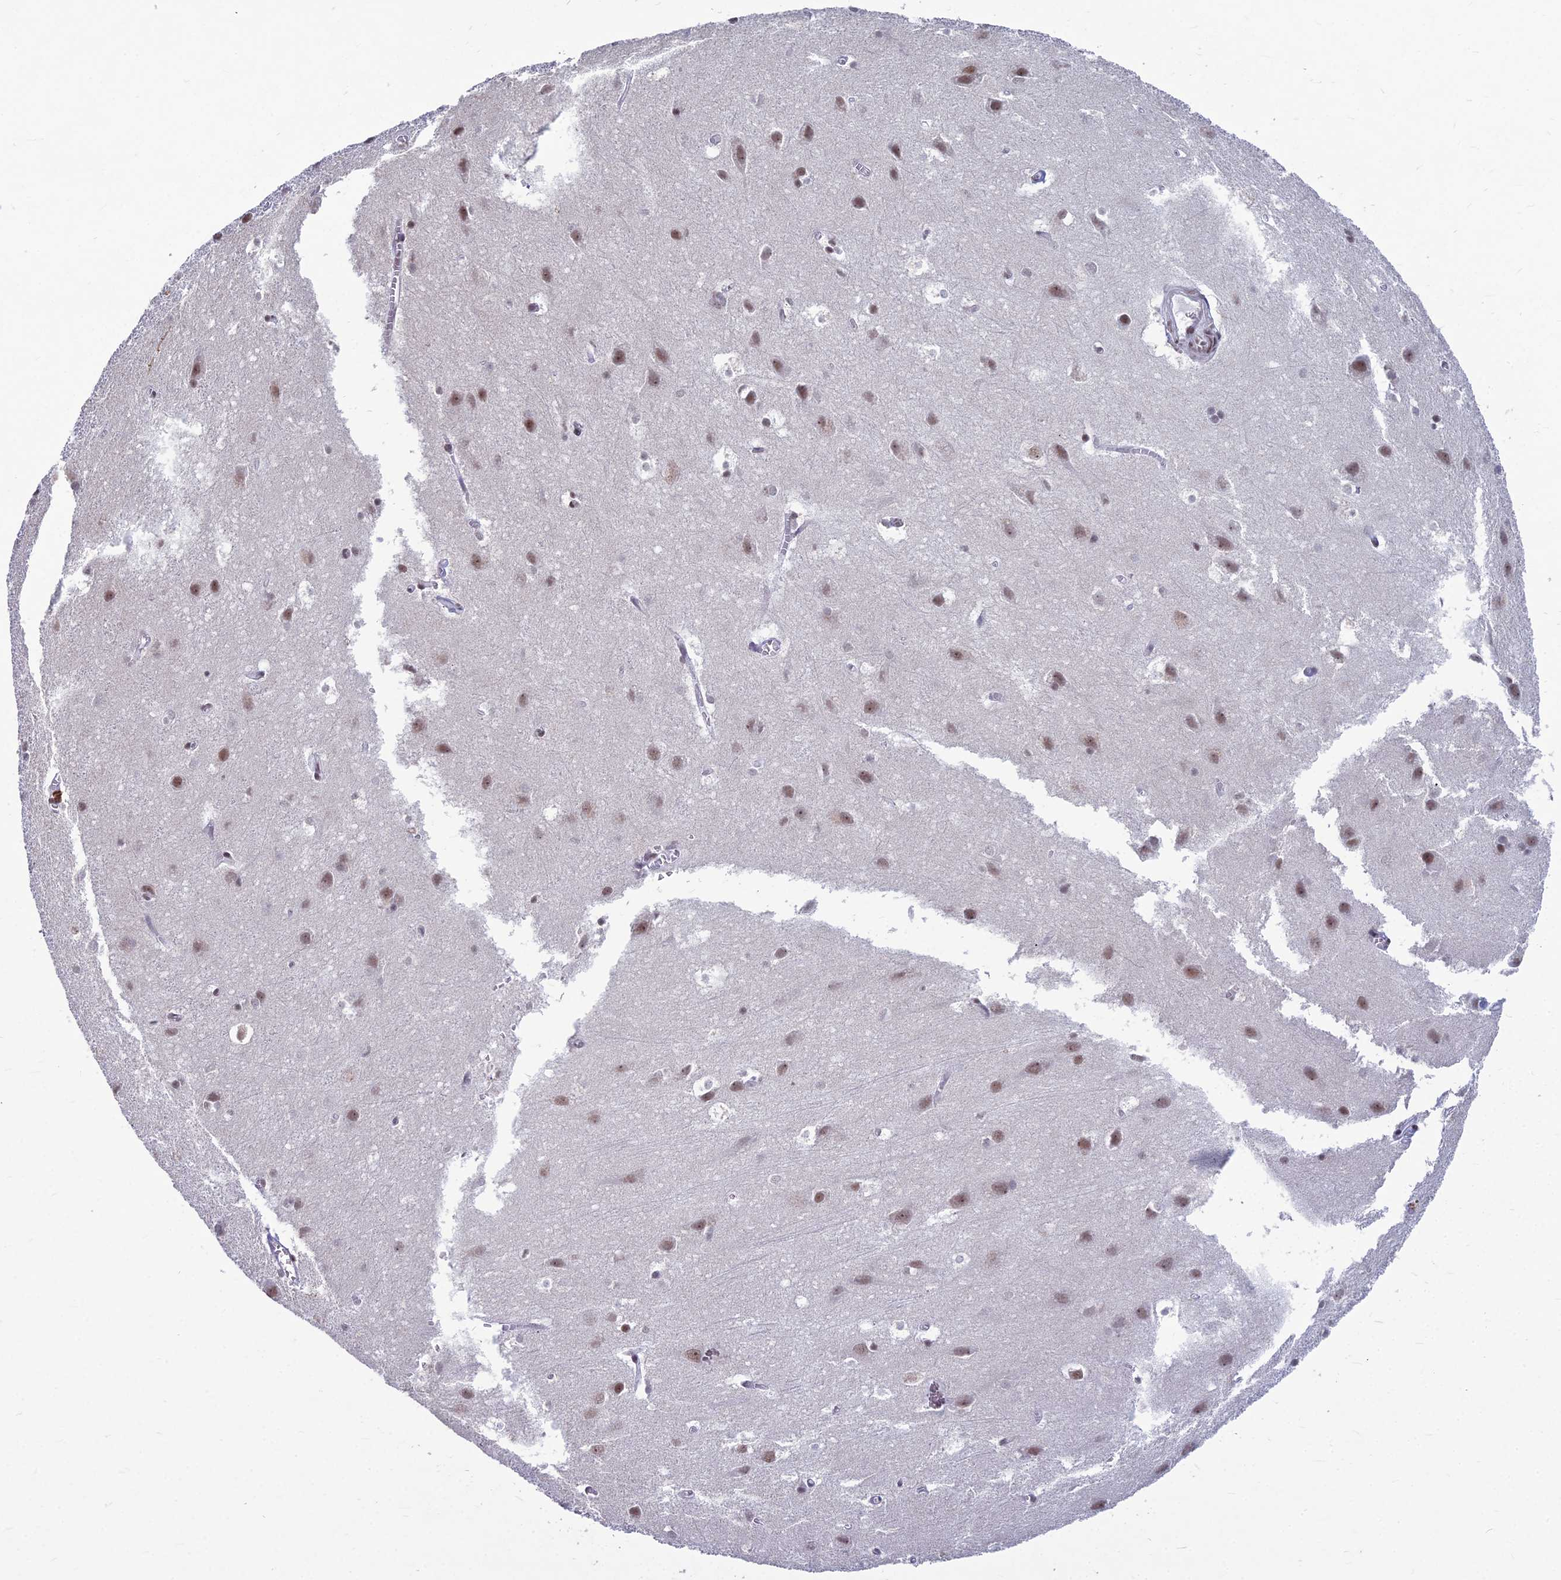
{"staining": {"intensity": "weak", "quantity": ">75%", "location": "nuclear"}, "tissue": "cerebral cortex", "cell_type": "Endothelial cells", "image_type": "normal", "snomed": [{"axis": "morphology", "description": "Normal tissue, NOS"}, {"axis": "topography", "description": "Cerebral cortex"}], "caption": "This histopathology image shows immunohistochemistry (IHC) staining of unremarkable human cerebral cortex, with low weak nuclear positivity in about >75% of endothelial cells.", "gene": "KAT7", "patient": {"sex": "male", "age": 54}}